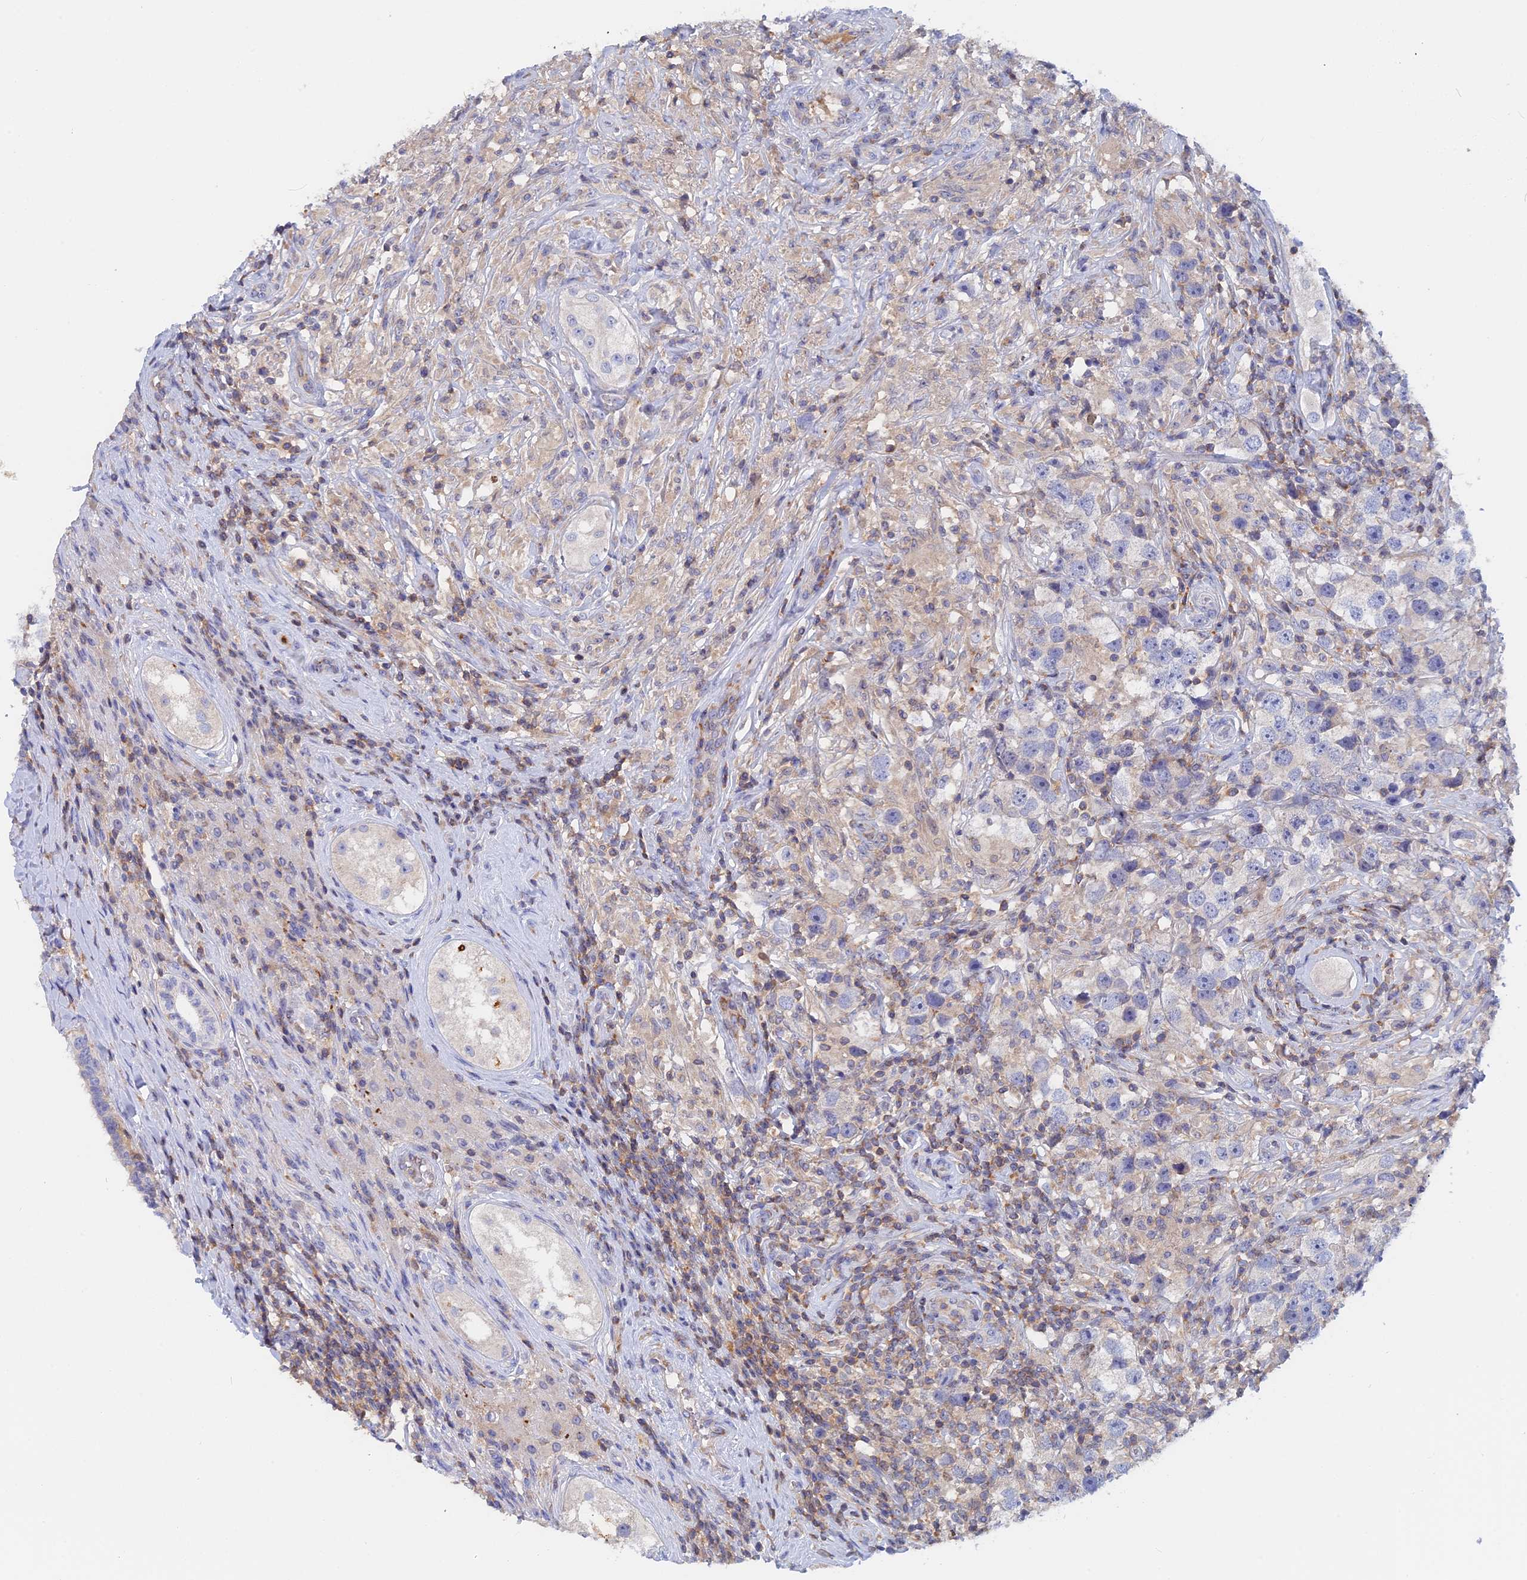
{"staining": {"intensity": "negative", "quantity": "none", "location": "none"}, "tissue": "testis cancer", "cell_type": "Tumor cells", "image_type": "cancer", "snomed": [{"axis": "morphology", "description": "Seminoma, NOS"}, {"axis": "topography", "description": "Testis"}], "caption": "Immunohistochemical staining of testis cancer (seminoma) exhibits no significant staining in tumor cells.", "gene": "ACP7", "patient": {"sex": "male", "age": 49}}